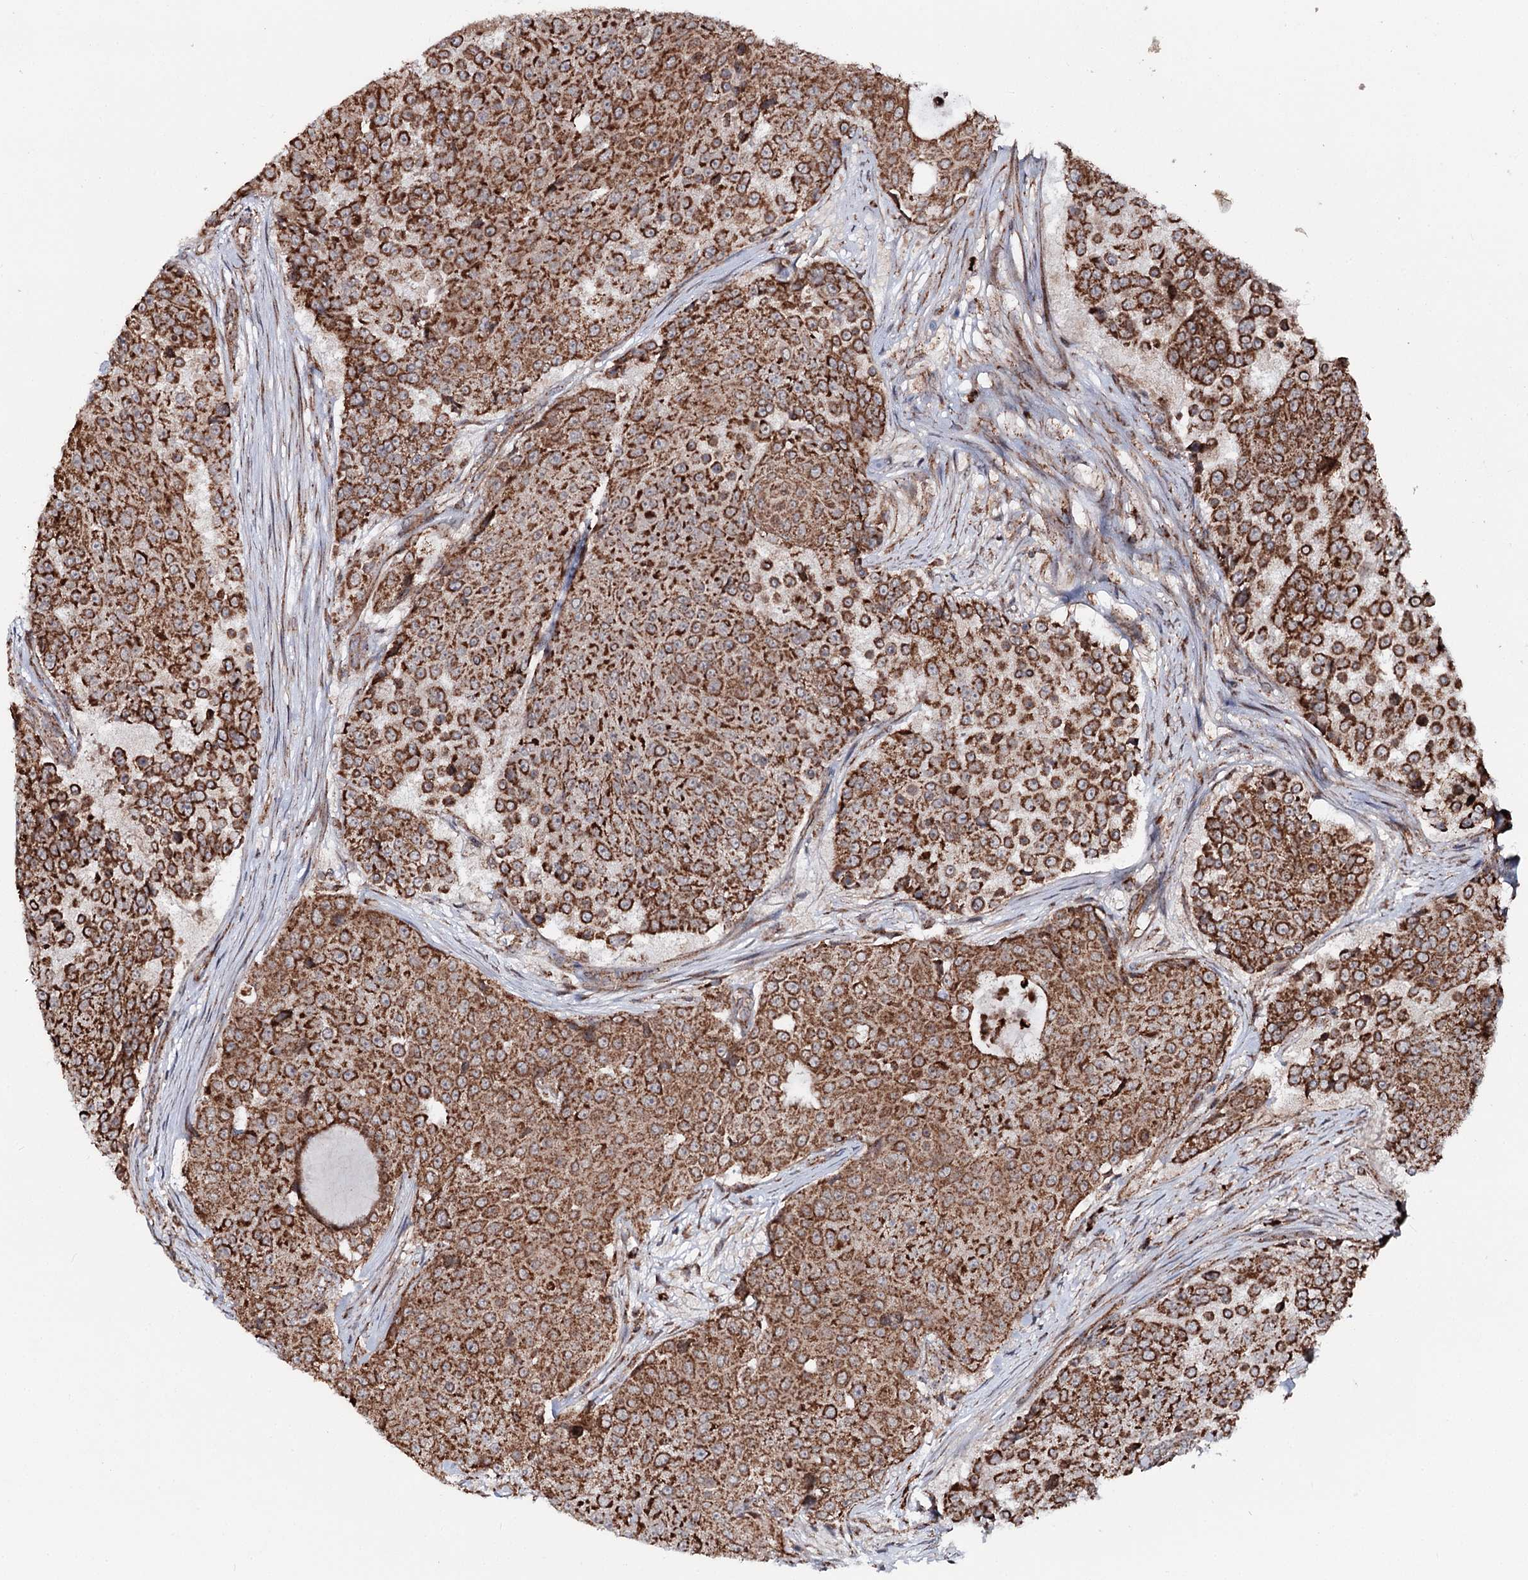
{"staining": {"intensity": "strong", "quantity": ">75%", "location": "cytoplasmic/membranous"}, "tissue": "urothelial cancer", "cell_type": "Tumor cells", "image_type": "cancer", "snomed": [{"axis": "morphology", "description": "Urothelial carcinoma, High grade"}, {"axis": "topography", "description": "Urinary bladder"}], "caption": "Urothelial carcinoma (high-grade) tissue demonstrates strong cytoplasmic/membranous expression in about >75% of tumor cells The staining was performed using DAB (3,3'-diaminobenzidine) to visualize the protein expression in brown, while the nuclei were stained in blue with hematoxylin (Magnification: 20x).", "gene": "FGFR1OP2", "patient": {"sex": "female", "age": 63}}